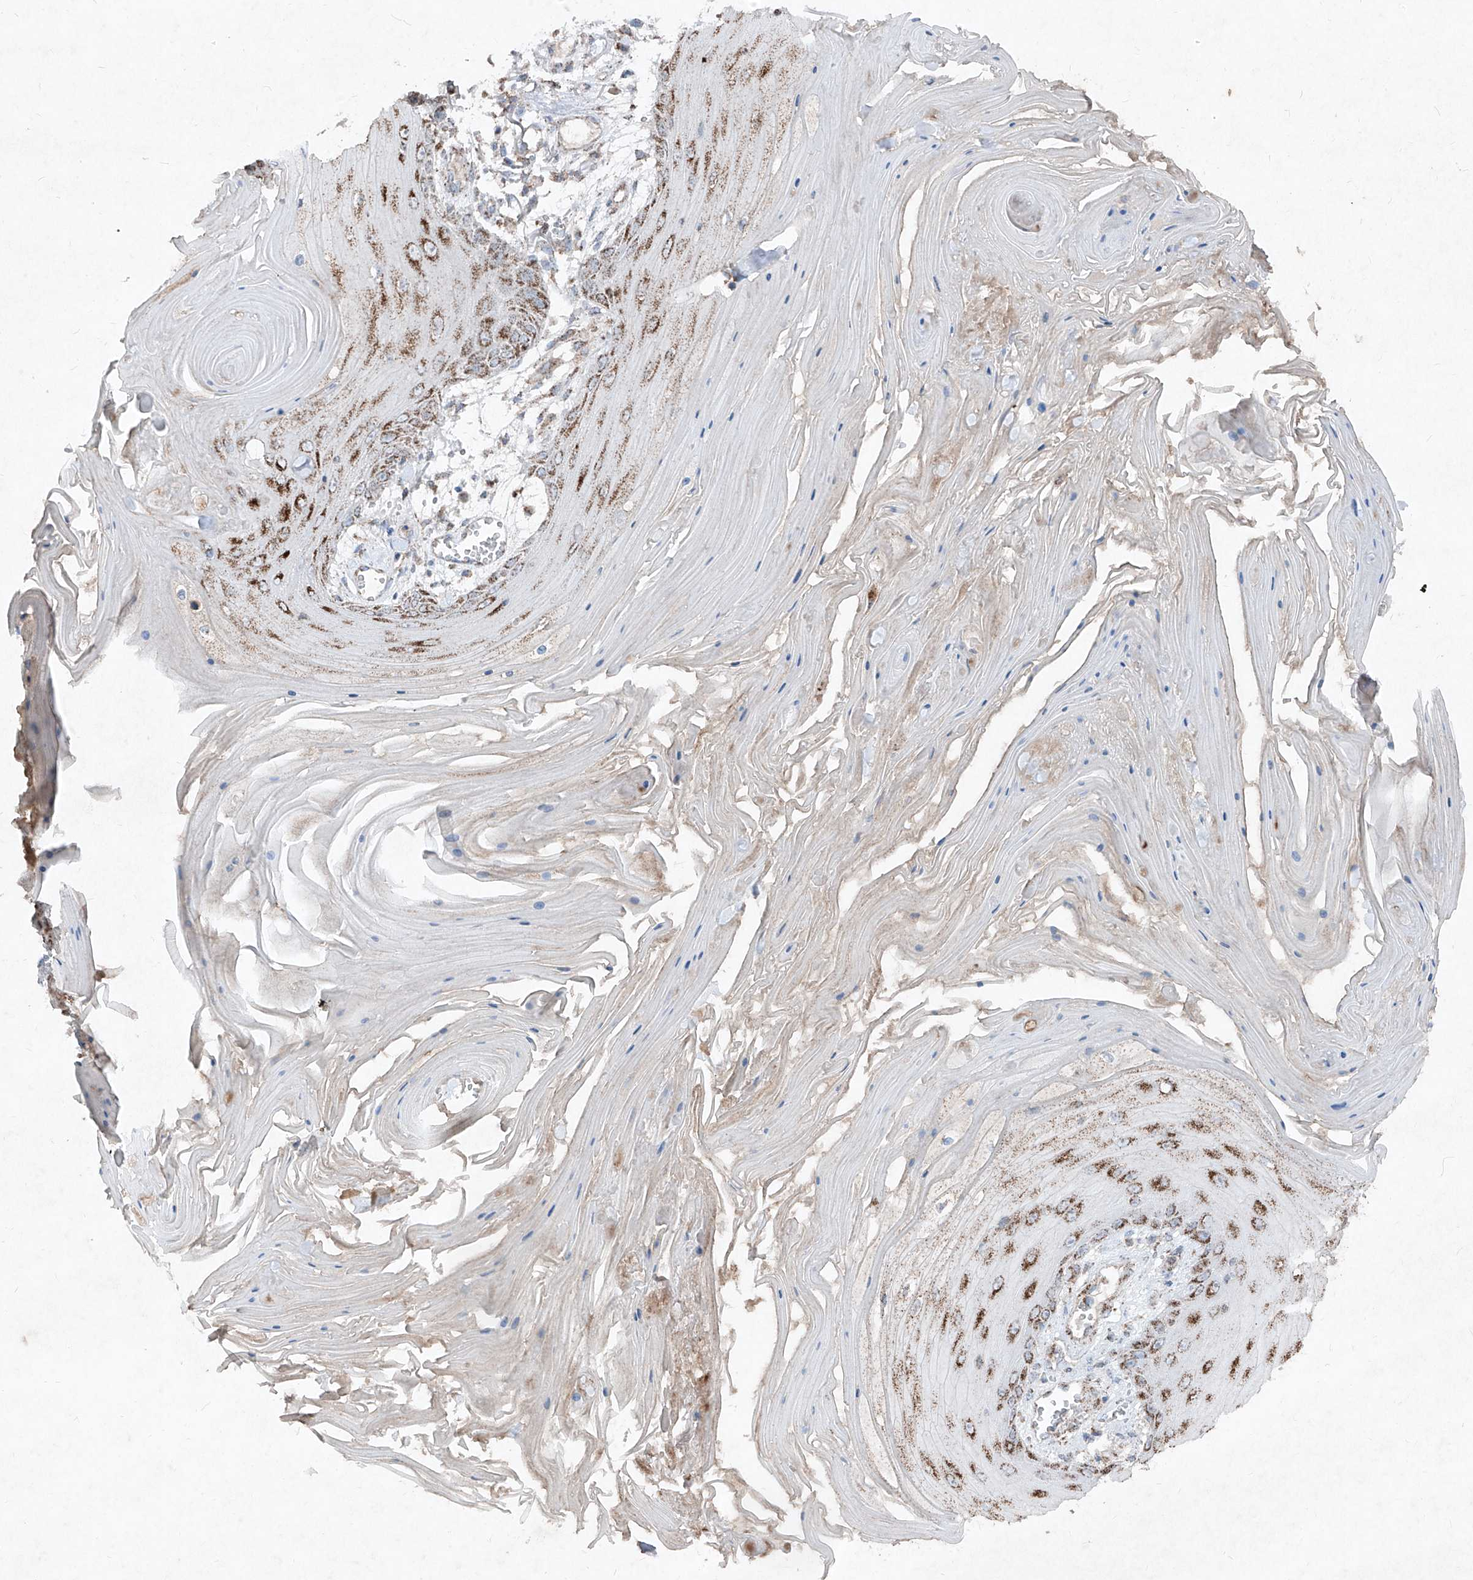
{"staining": {"intensity": "moderate", "quantity": "<25%", "location": "cytoplasmic/membranous"}, "tissue": "skin cancer", "cell_type": "Tumor cells", "image_type": "cancer", "snomed": [{"axis": "morphology", "description": "Squamous cell carcinoma, NOS"}, {"axis": "topography", "description": "Skin"}], "caption": "Immunohistochemistry micrograph of neoplastic tissue: skin squamous cell carcinoma stained using IHC displays low levels of moderate protein expression localized specifically in the cytoplasmic/membranous of tumor cells, appearing as a cytoplasmic/membranous brown color.", "gene": "ABCD3", "patient": {"sex": "male", "age": 74}}